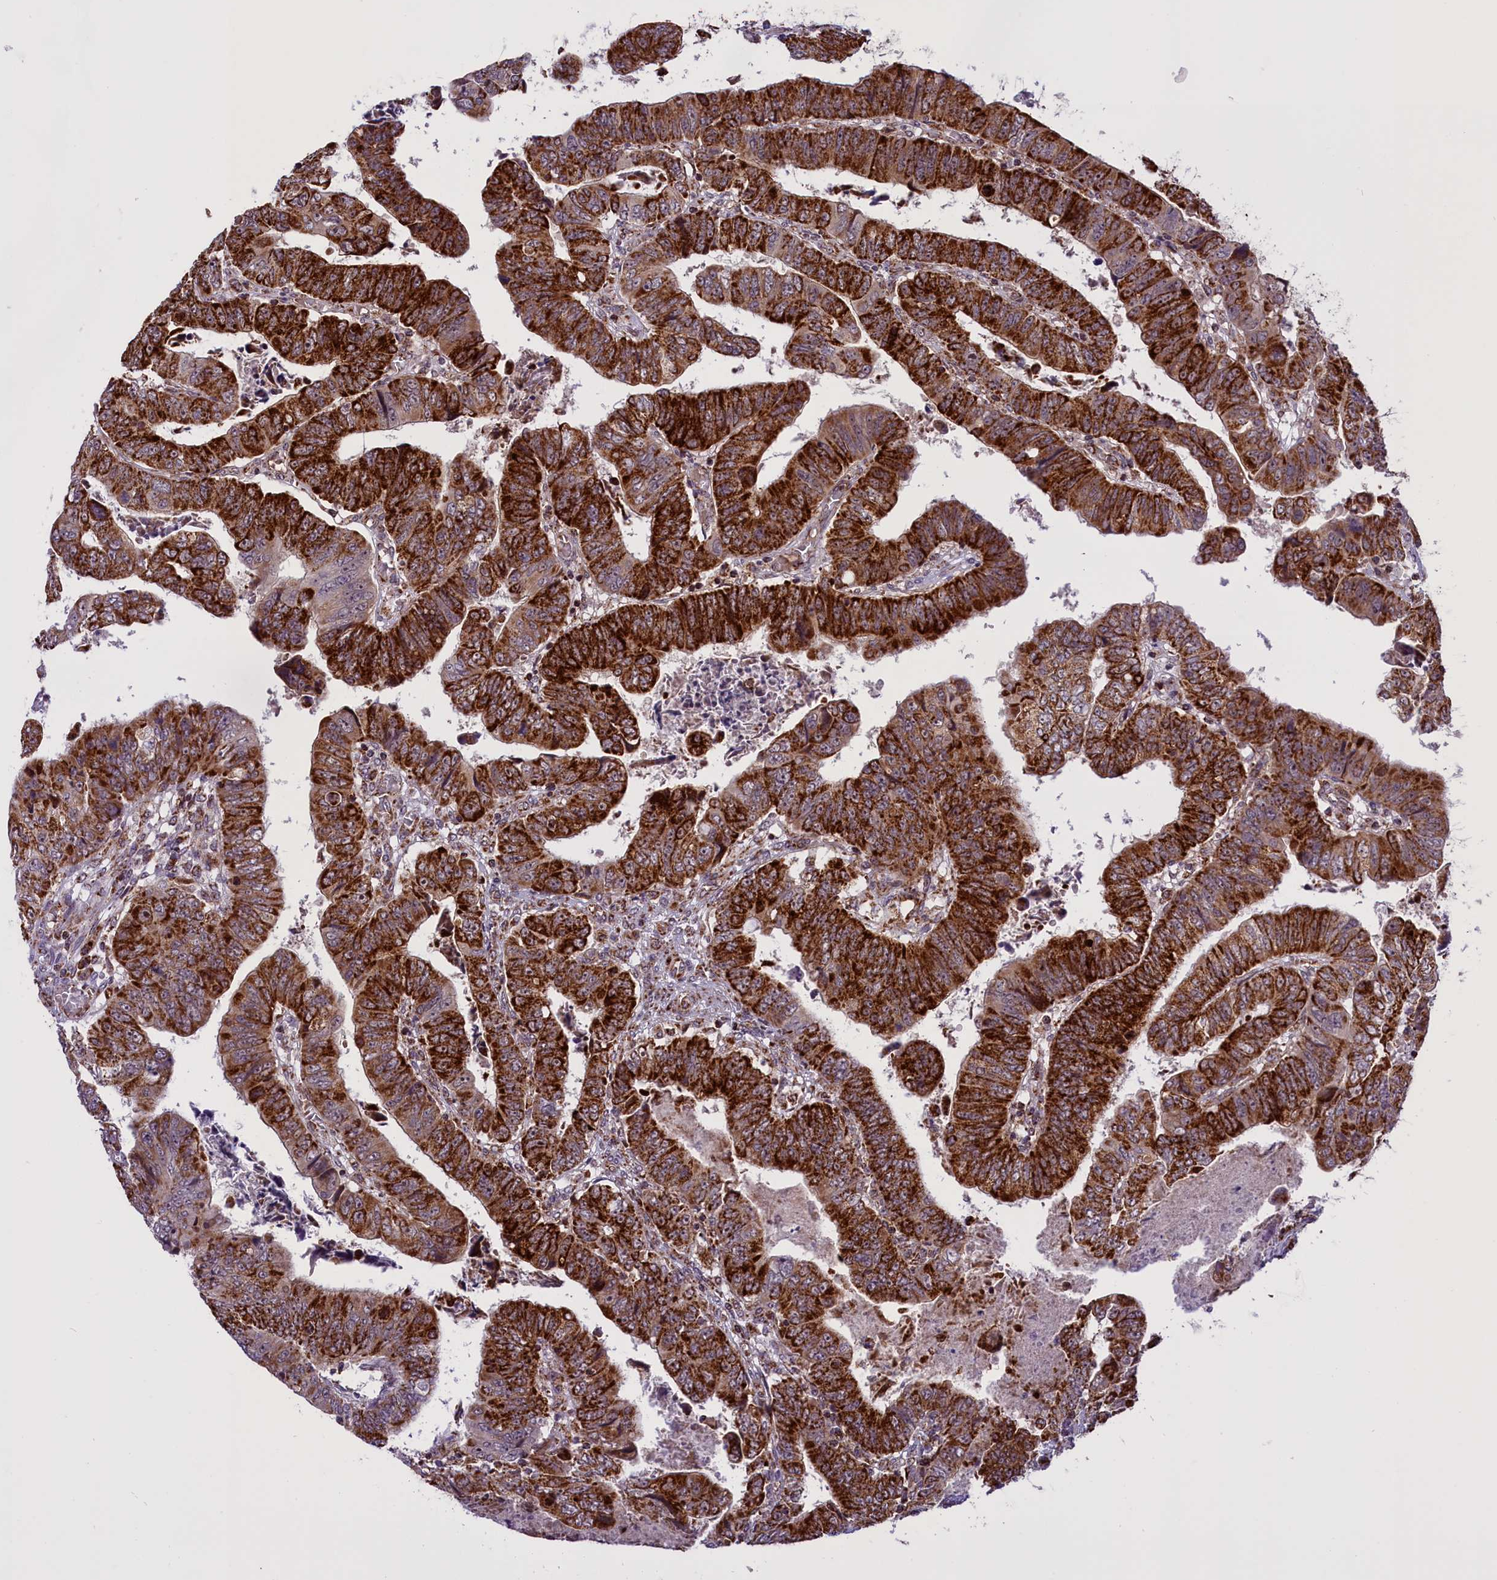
{"staining": {"intensity": "strong", "quantity": ">75%", "location": "cytoplasmic/membranous,nuclear"}, "tissue": "colorectal cancer", "cell_type": "Tumor cells", "image_type": "cancer", "snomed": [{"axis": "morphology", "description": "Normal tissue, NOS"}, {"axis": "morphology", "description": "Adenocarcinoma, NOS"}, {"axis": "topography", "description": "Rectum"}], "caption": "Tumor cells display high levels of strong cytoplasmic/membranous and nuclear expression in approximately >75% of cells in human colorectal adenocarcinoma.", "gene": "NDUFS5", "patient": {"sex": "female", "age": 65}}